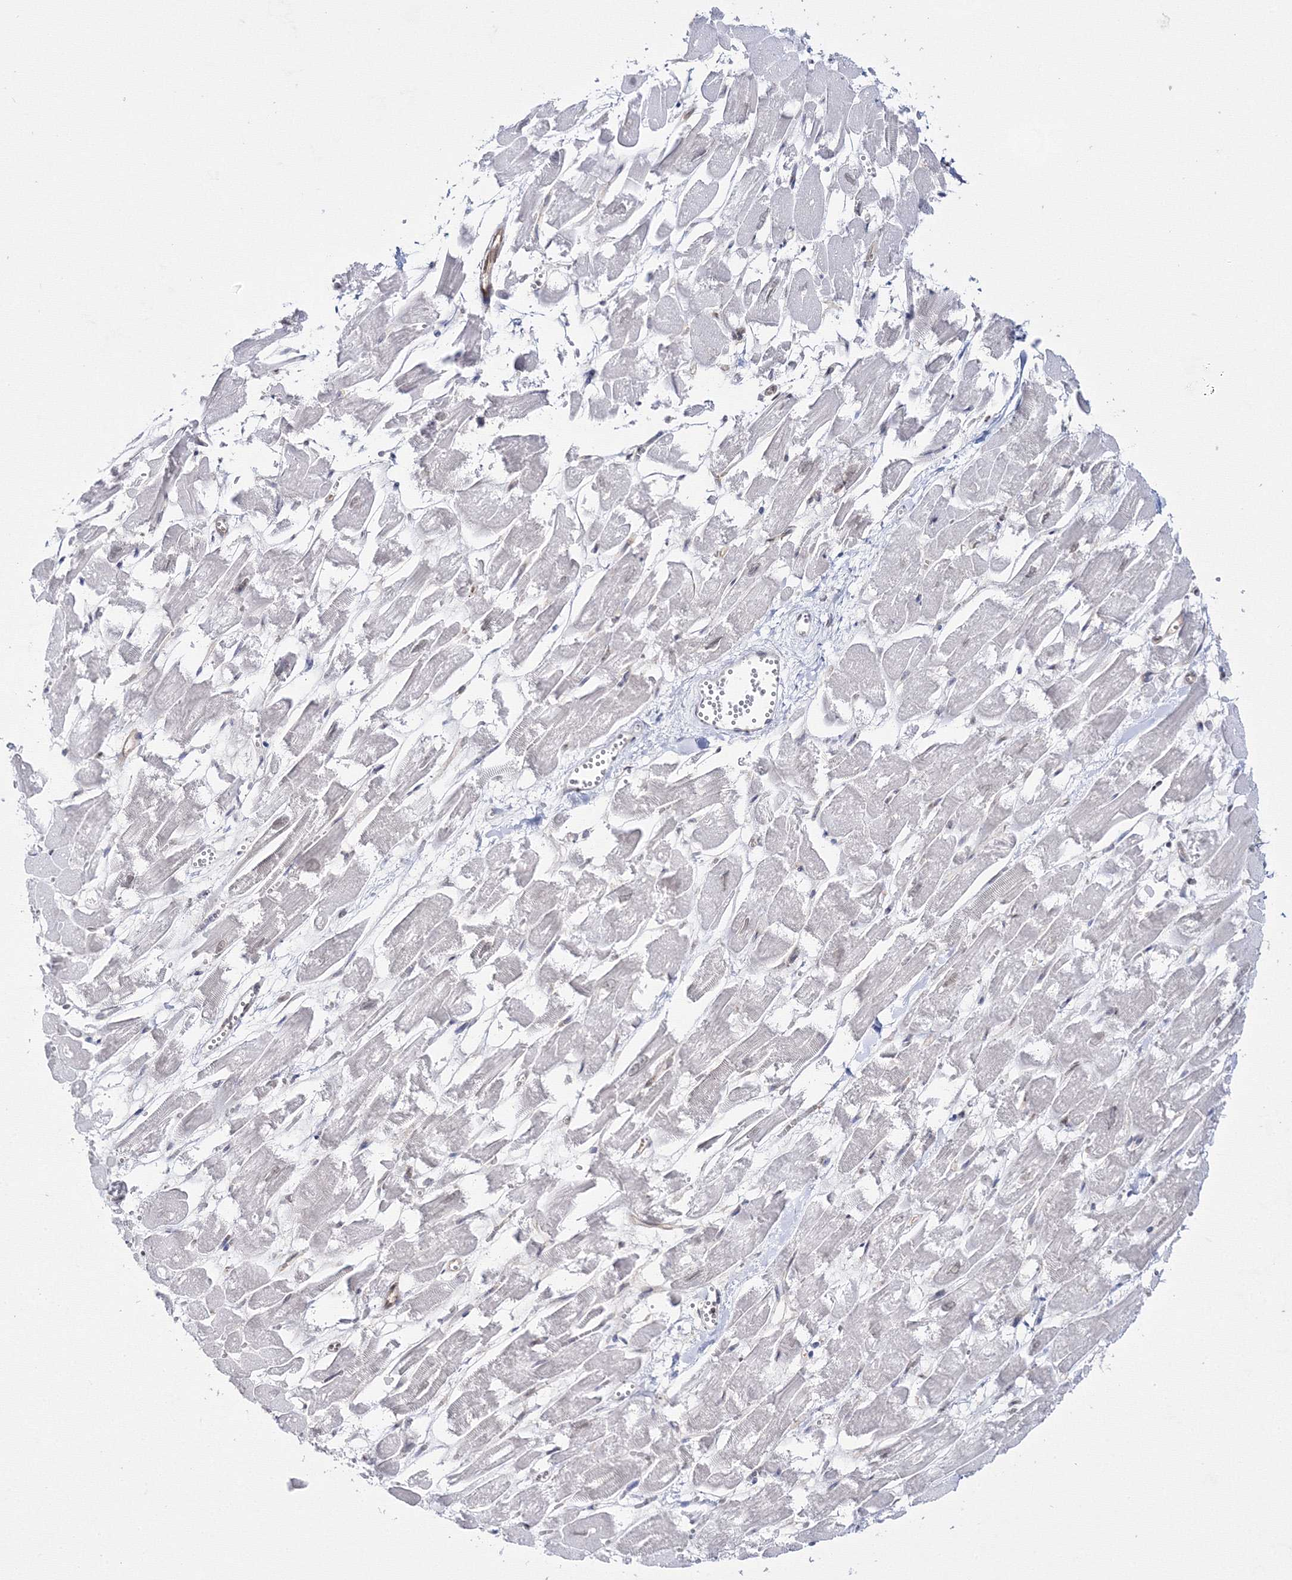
{"staining": {"intensity": "negative", "quantity": "none", "location": "none"}, "tissue": "heart muscle", "cell_type": "Cardiomyocytes", "image_type": "normal", "snomed": [{"axis": "morphology", "description": "Normal tissue, NOS"}, {"axis": "topography", "description": "Heart"}], "caption": "The photomicrograph demonstrates no staining of cardiomyocytes in benign heart muscle. (DAB (3,3'-diaminobenzidine) immunohistochemistry (IHC), high magnification).", "gene": "HARS1", "patient": {"sex": "male", "age": 54}}